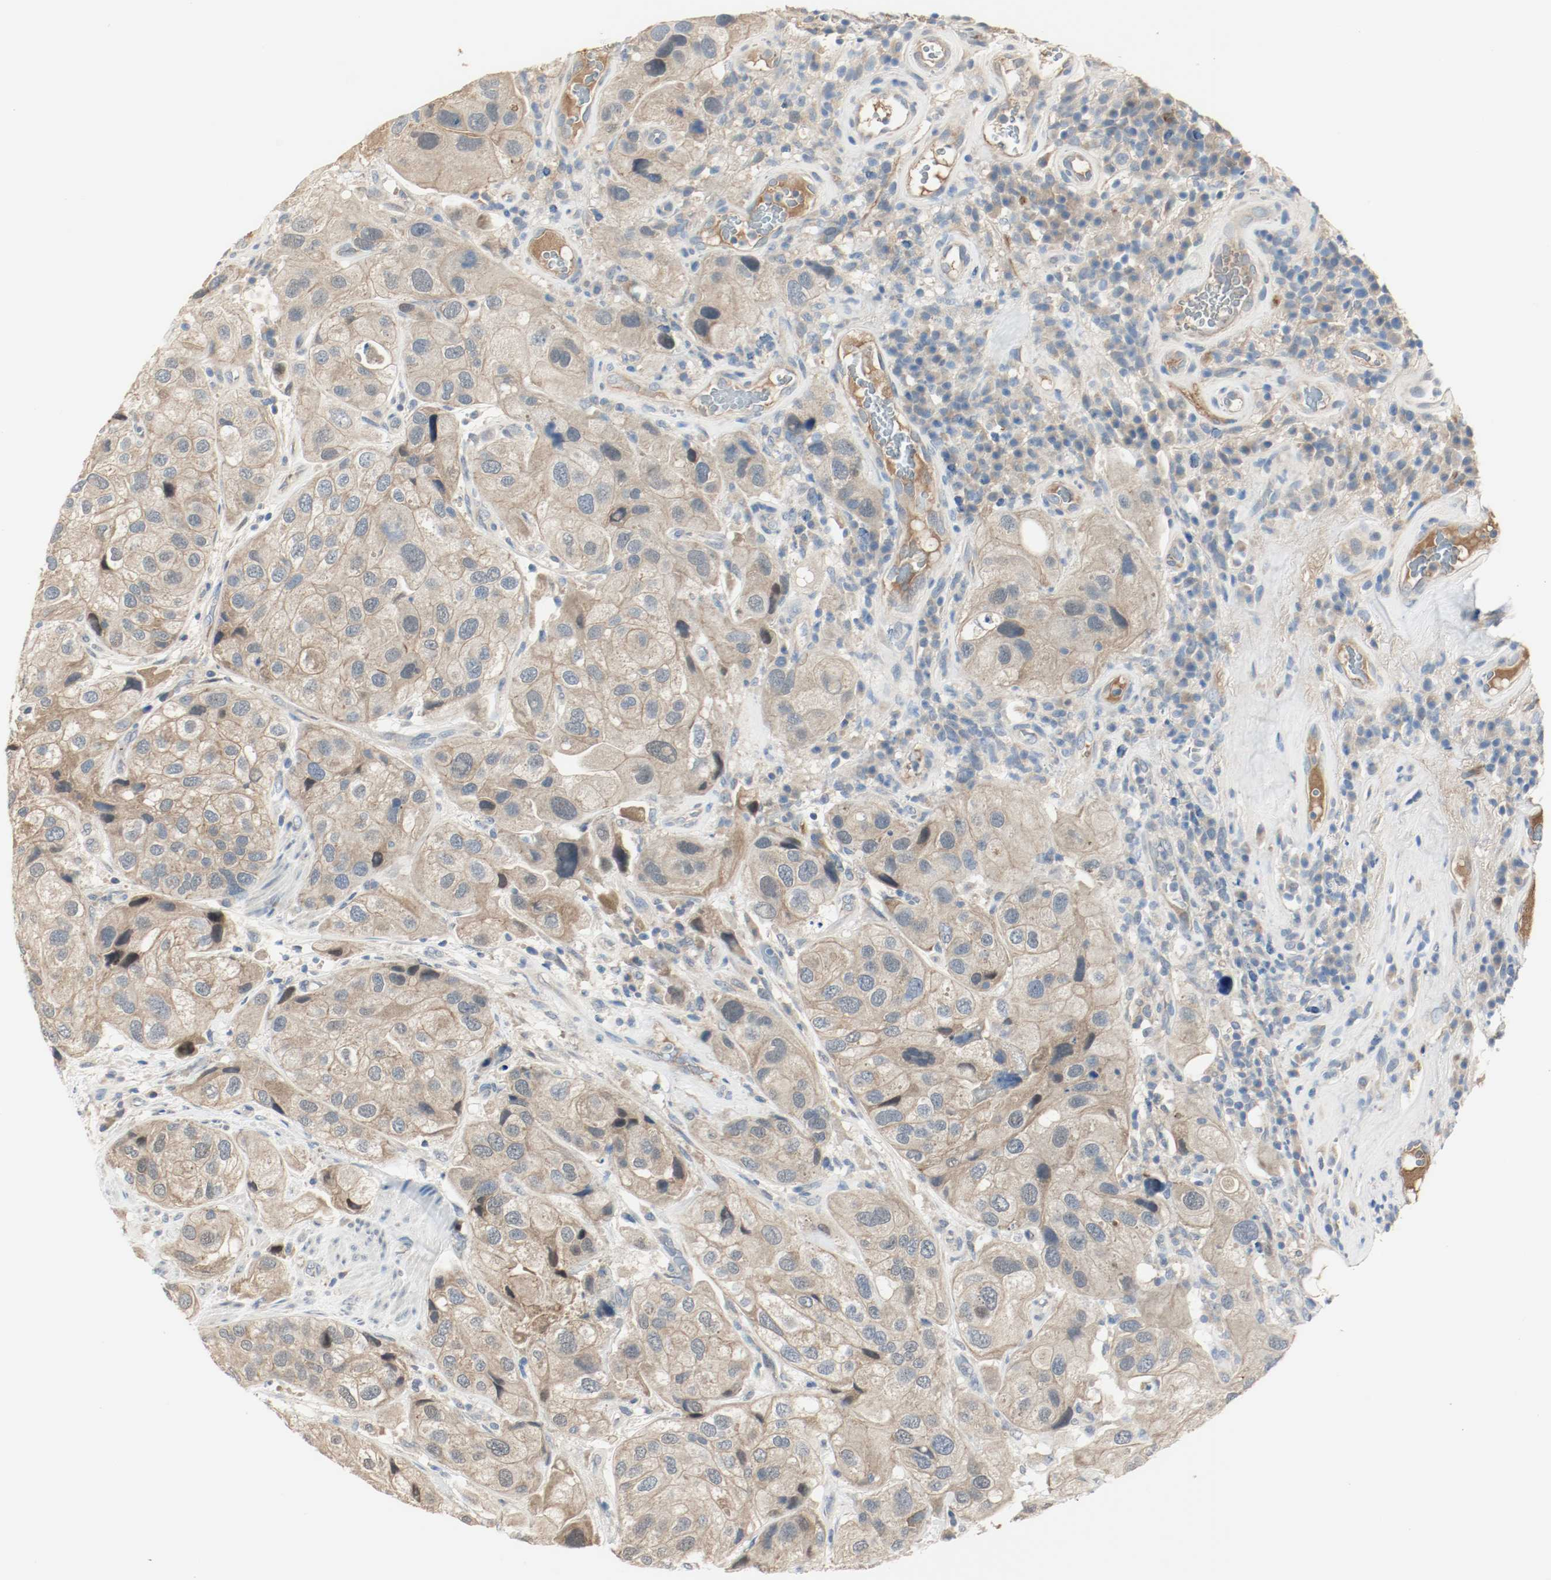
{"staining": {"intensity": "strong", "quantity": "25%-75%", "location": "cytoplasmic/membranous"}, "tissue": "urothelial cancer", "cell_type": "Tumor cells", "image_type": "cancer", "snomed": [{"axis": "morphology", "description": "Urothelial carcinoma, High grade"}, {"axis": "topography", "description": "Urinary bladder"}], "caption": "Immunohistochemical staining of urothelial carcinoma (high-grade) reveals strong cytoplasmic/membranous protein expression in about 25%-75% of tumor cells.", "gene": "MELTF", "patient": {"sex": "female", "age": 64}}